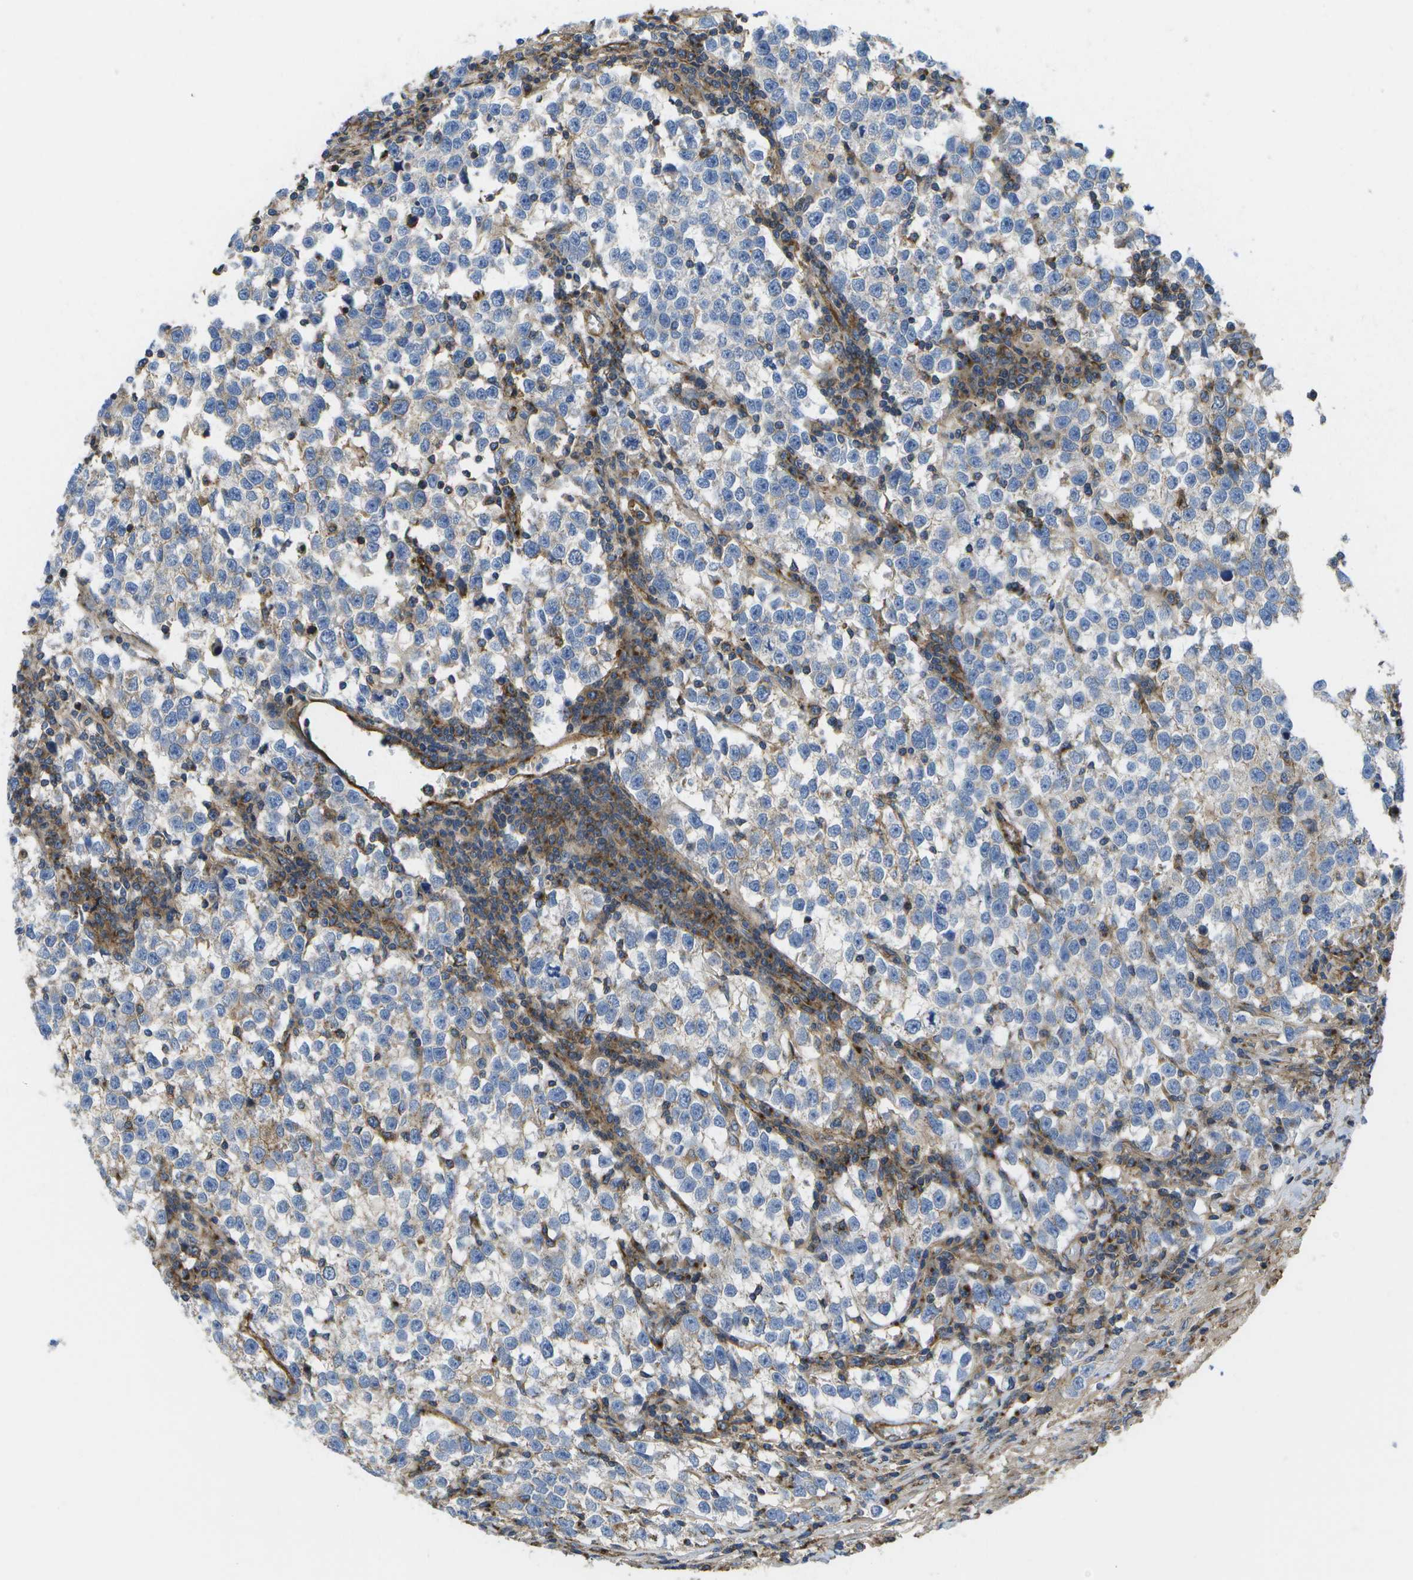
{"staining": {"intensity": "negative", "quantity": "none", "location": "none"}, "tissue": "testis cancer", "cell_type": "Tumor cells", "image_type": "cancer", "snomed": [{"axis": "morphology", "description": "Normal tissue, NOS"}, {"axis": "morphology", "description": "Seminoma, NOS"}, {"axis": "topography", "description": "Testis"}], "caption": "The immunohistochemistry histopathology image has no significant positivity in tumor cells of testis seminoma tissue.", "gene": "BST2", "patient": {"sex": "male", "age": 43}}